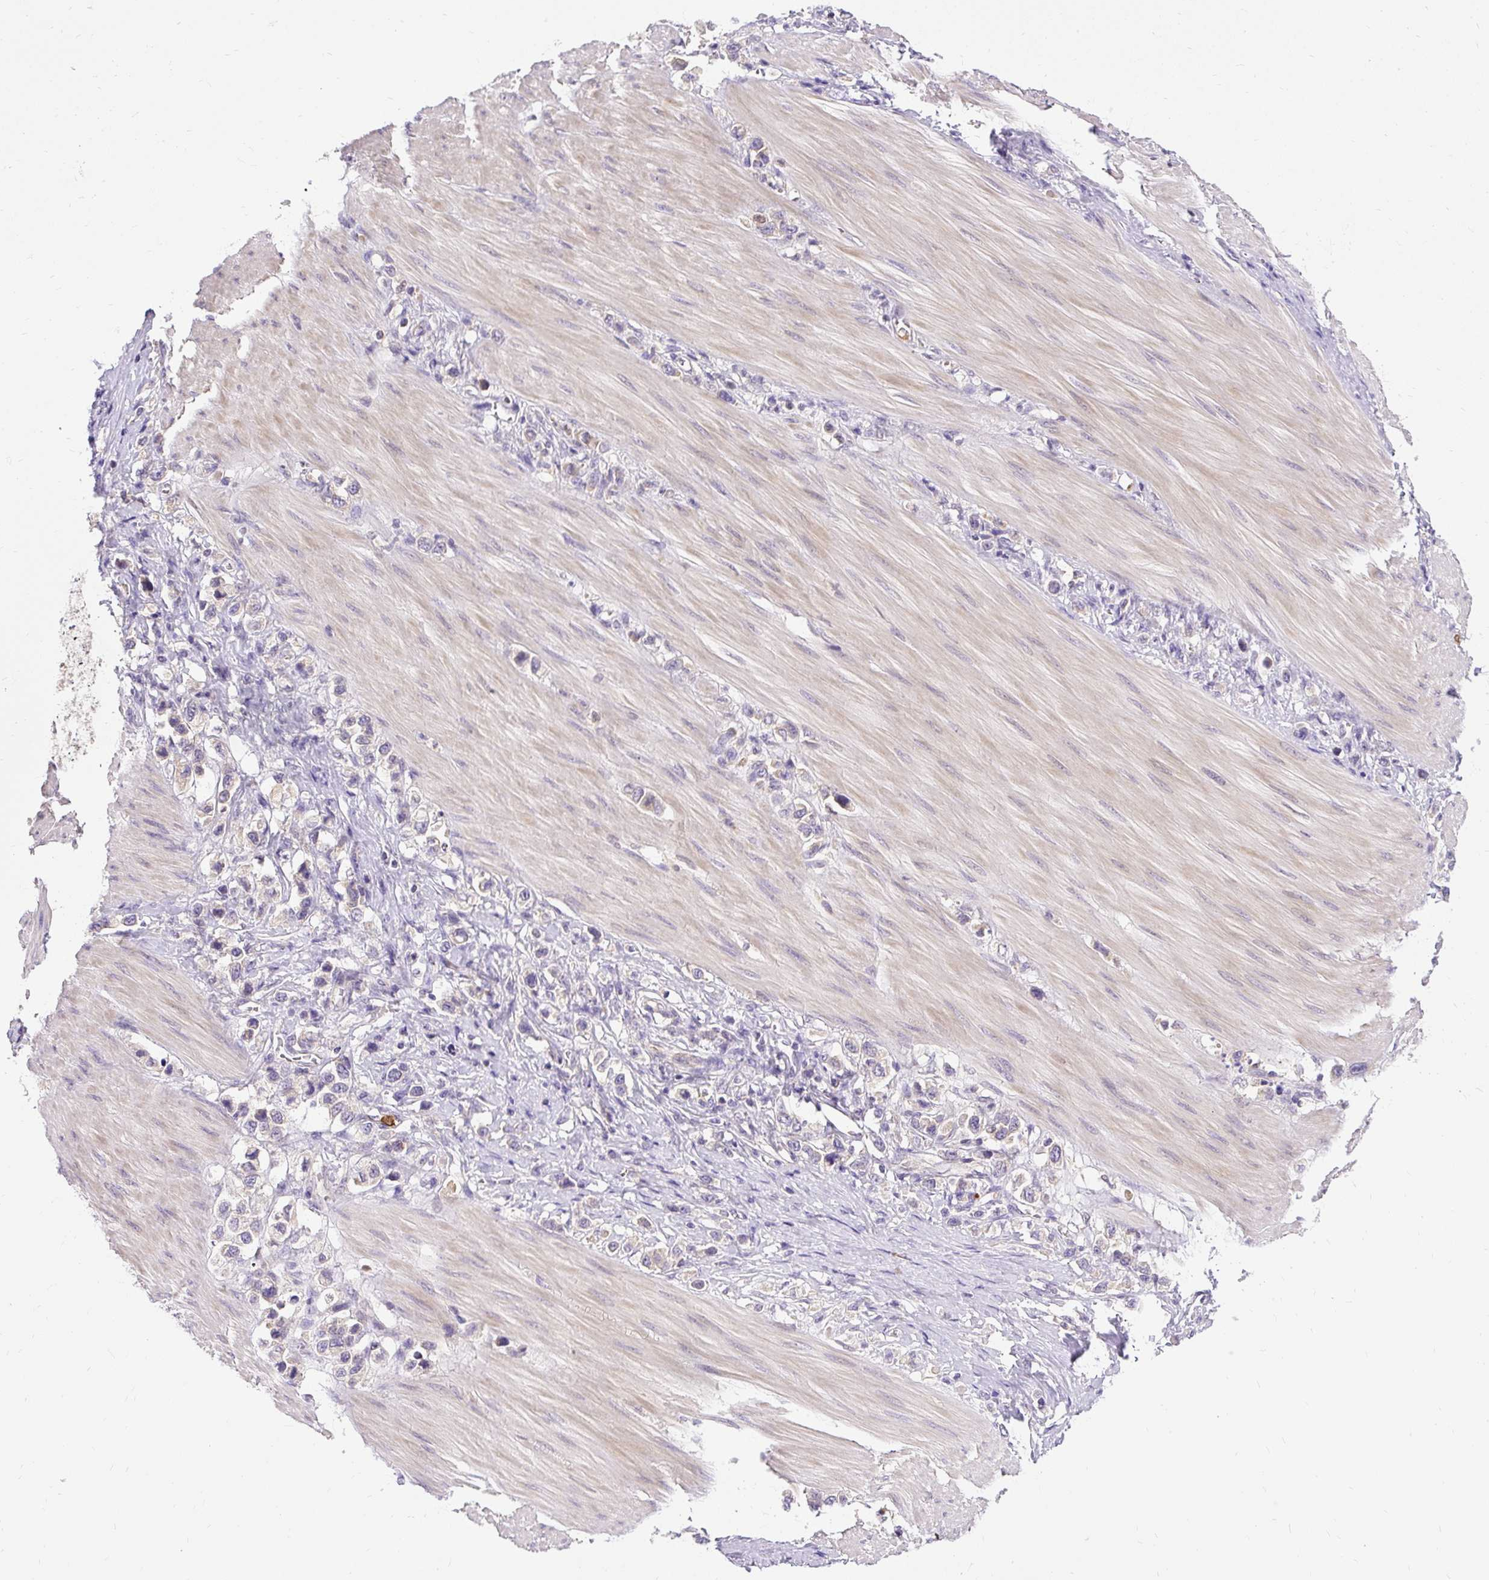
{"staining": {"intensity": "negative", "quantity": "none", "location": "none"}, "tissue": "stomach cancer", "cell_type": "Tumor cells", "image_type": "cancer", "snomed": [{"axis": "morphology", "description": "Adenocarcinoma, NOS"}, {"axis": "topography", "description": "Stomach"}], "caption": "Immunohistochemical staining of stomach cancer shows no significant staining in tumor cells.", "gene": "CTTNBP2", "patient": {"sex": "female", "age": 65}}